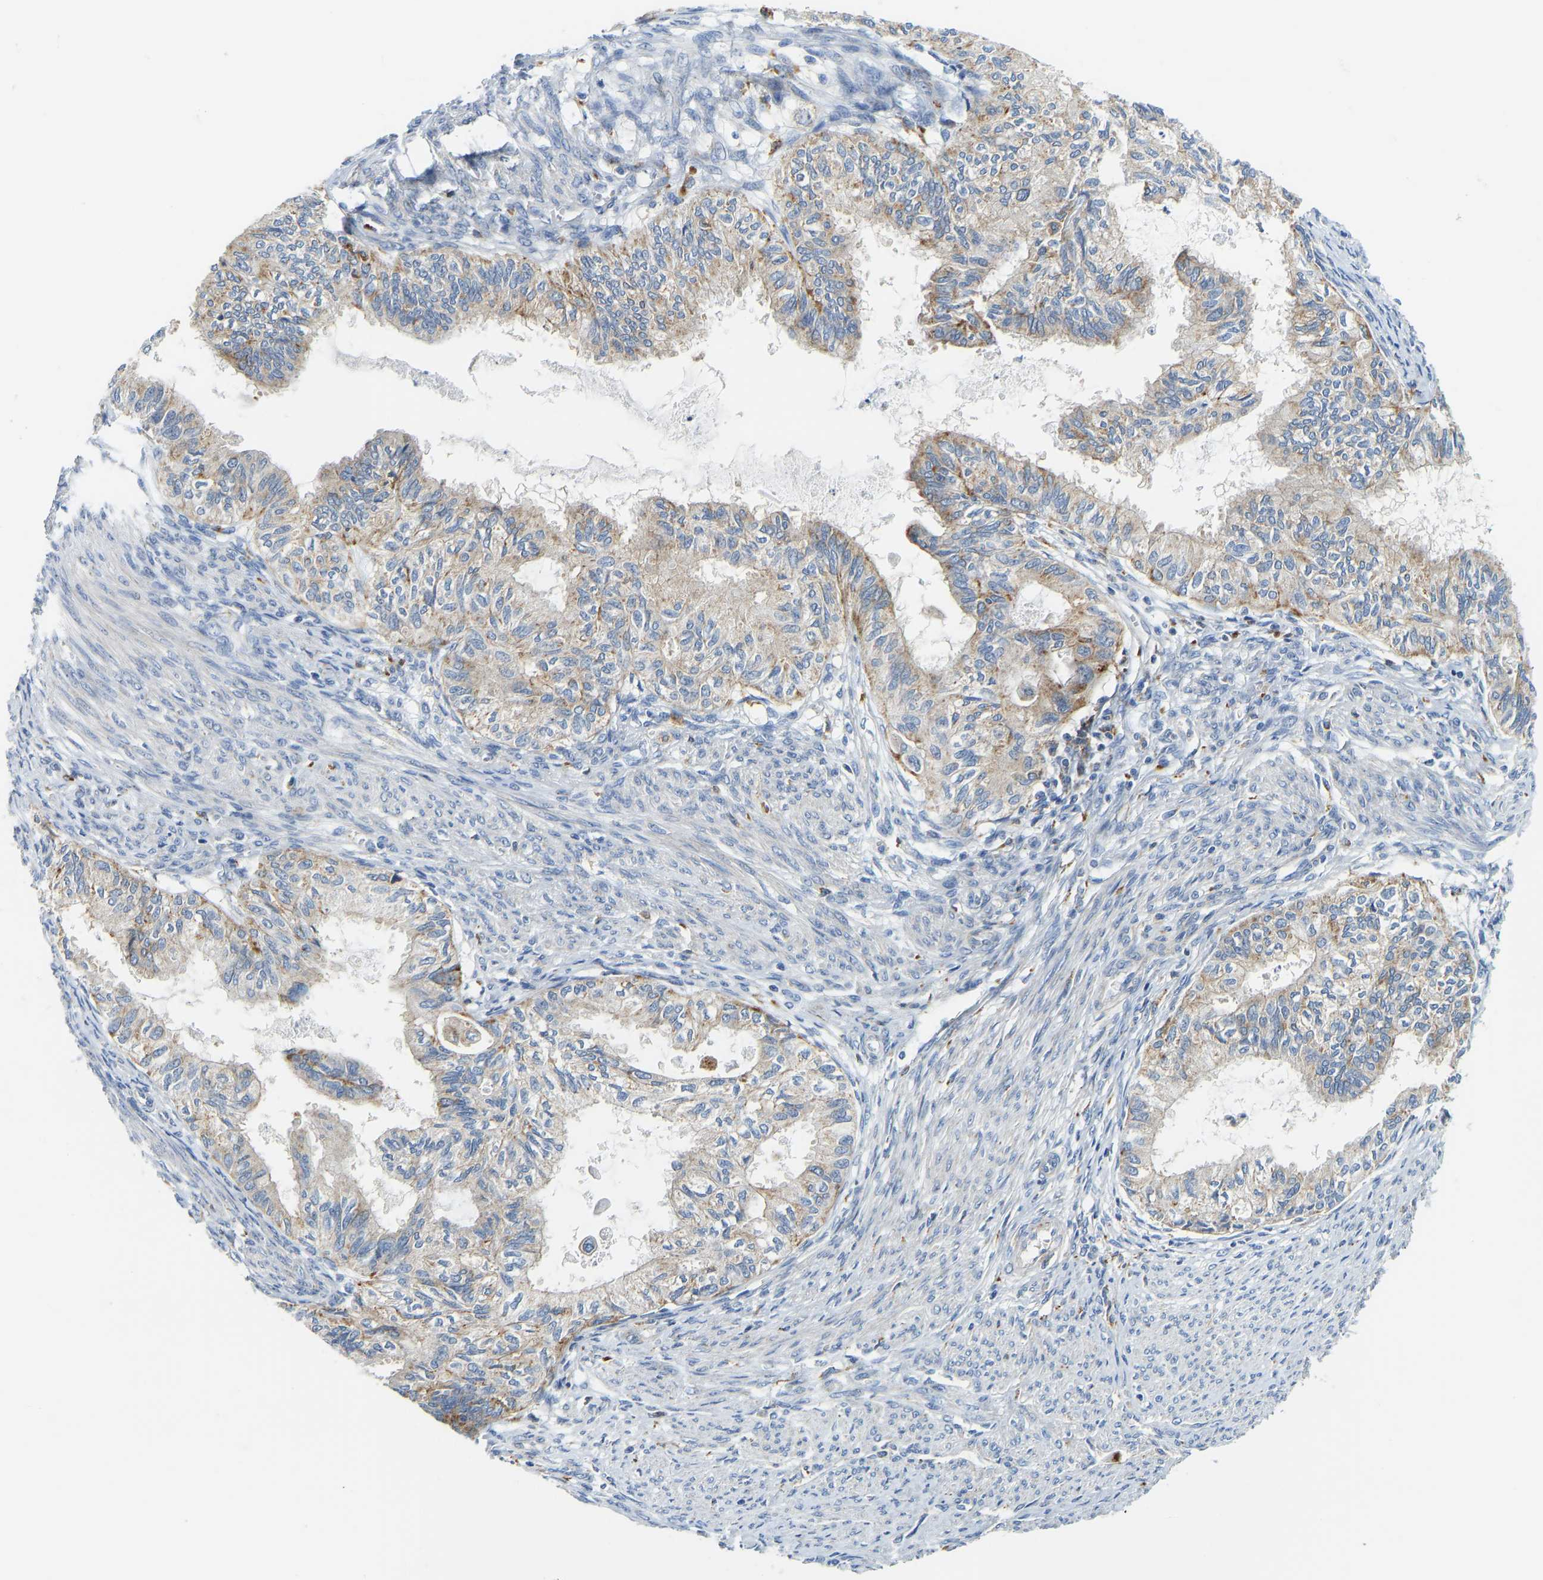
{"staining": {"intensity": "moderate", "quantity": "25%-75%", "location": "cytoplasmic/membranous"}, "tissue": "cervical cancer", "cell_type": "Tumor cells", "image_type": "cancer", "snomed": [{"axis": "morphology", "description": "Normal tissue, NOS"}, {"axis": "morphology", "description": "Adenocarcinoma, NOS"}, {"axis": "topography", "description": "Cervix"}, {"axis": "topography", "description": "Endometrium"}], "caption": "This image exhibits adenocarcinoma (cervical) stained with immunohistochemistry (IHC) to label a protein in brown. The cytoplasmic/membranous of tumor cells show moderate positivity for the protein. Nuclei are counter-stained blue.", "gene": "ATP6V1E1", "patient": {"sex": "female", "age": 86}}